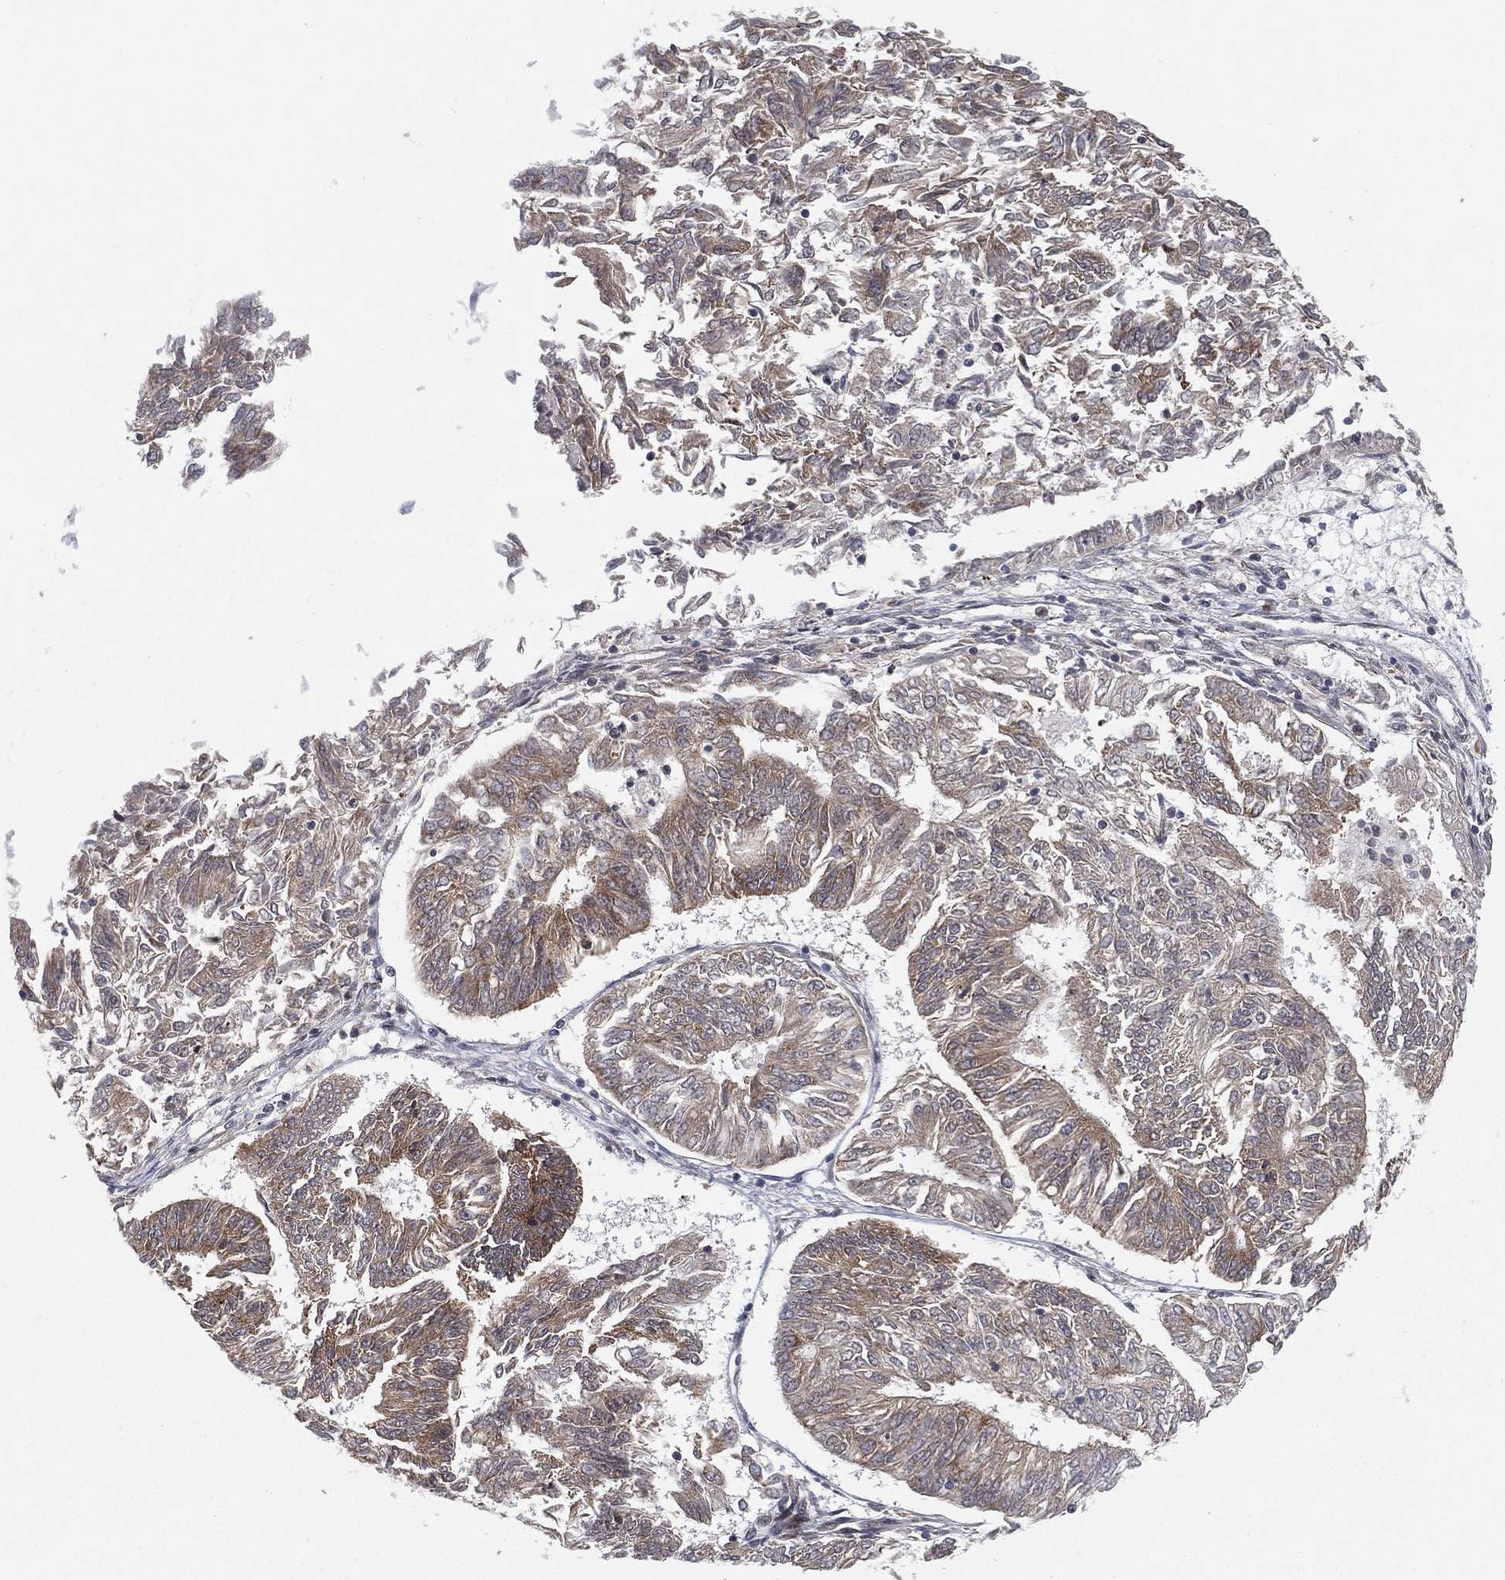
{"staining": {"intensity": "moderate", "quantity": "25%-75%", "location": "cytoplasmic/membranous"}, "tissue": "endometrial cancer", "cell_type": "Tumor cells", "image_type": "cancer", "snomed": [{"axis": "morphology", "description": "Adenocarcinoma, NOS"}, {"axis": "topography", "description": "Endometrium"}], "caption": "Human adenocarcinoma (endometrial) stained with a protein marker reveals moderate staining in tumor cells.", "gene": "TMTC4", "patient": {"sex": "female", "age": 58}}